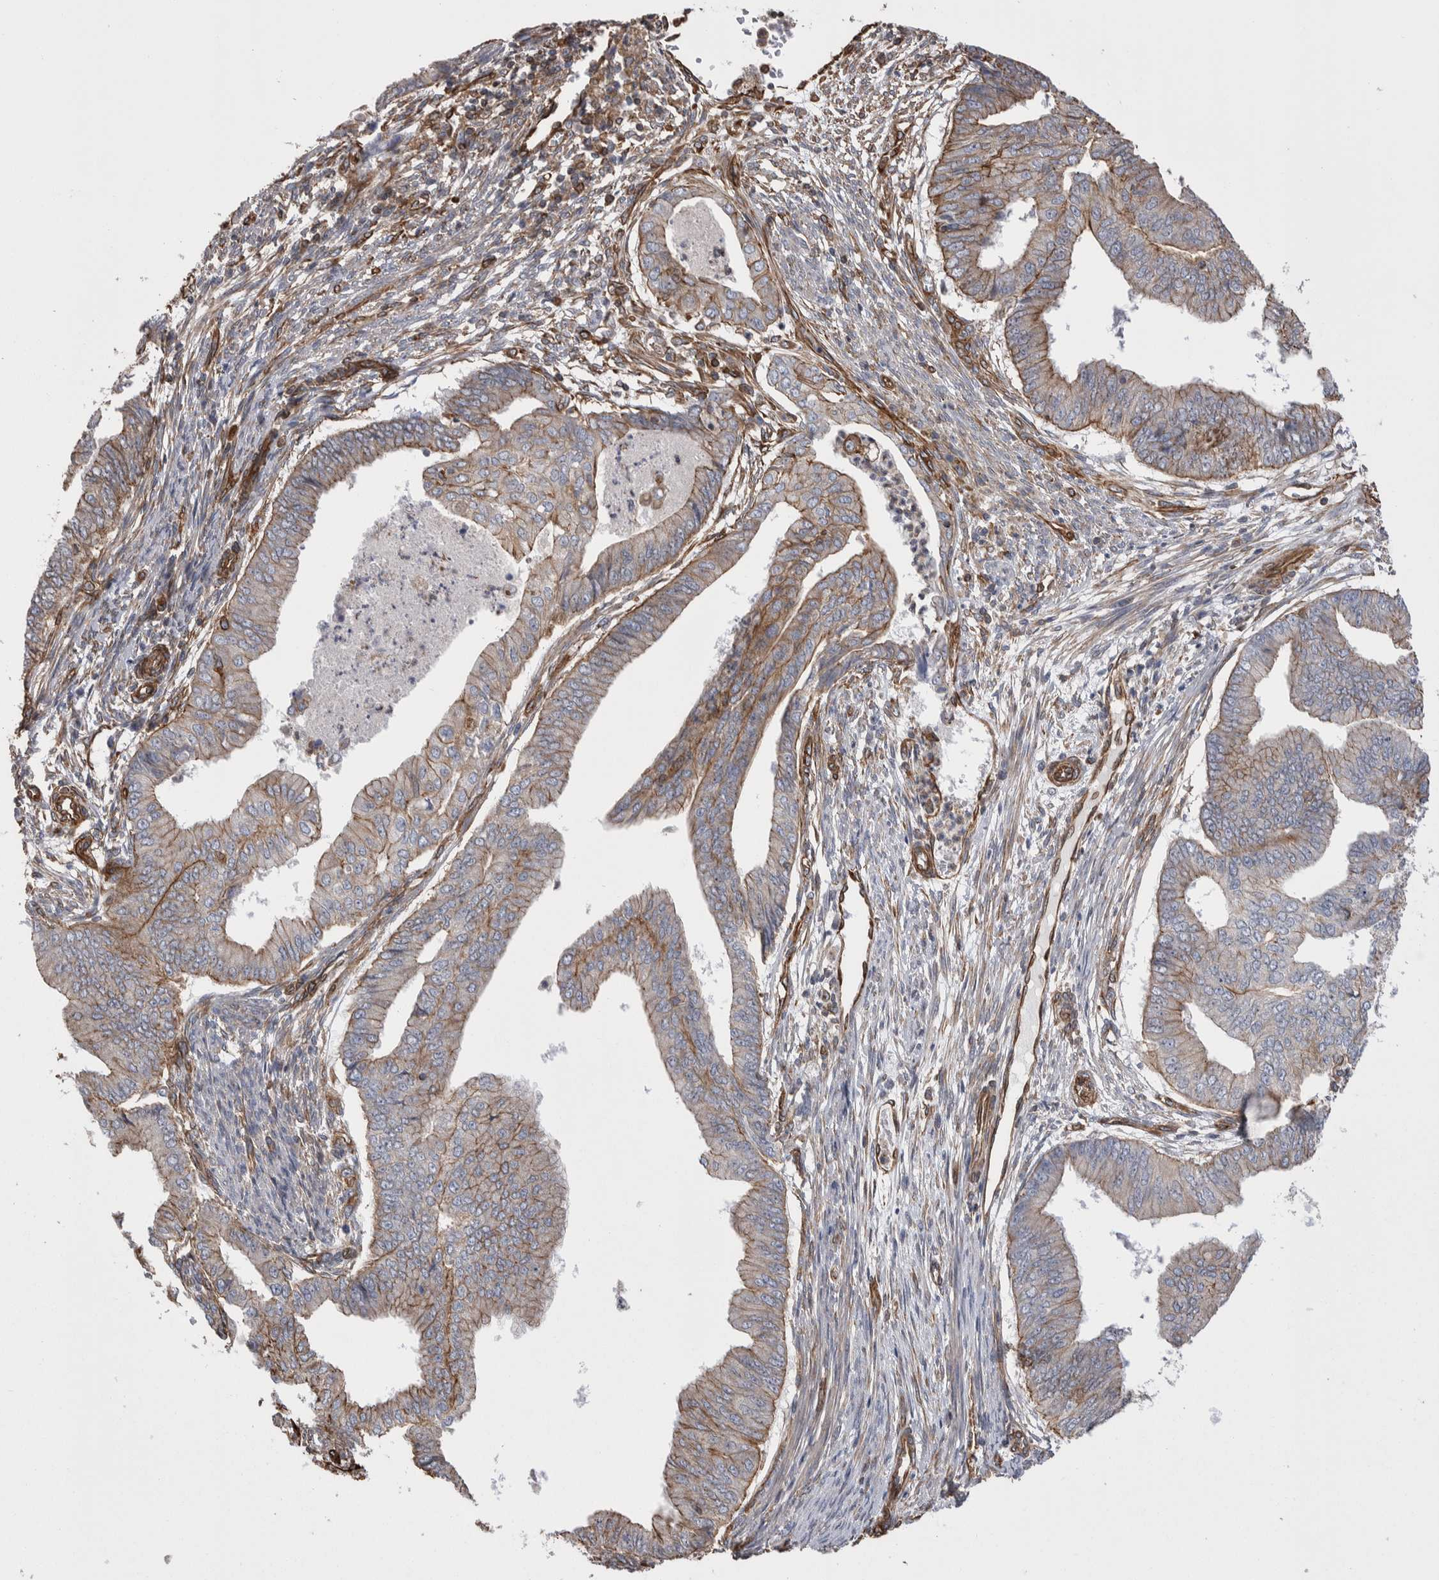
{"staining": {"intensity": "weak", "quantity": "25%-75%", "location": "cytoplasmic/membranous"}, "tissue": "endometrial cancer", "cell_type": "Tumor cells", "image_type": "cancer", "snomed": [{"axis": "morphology", "description": "Polyp, NOS"}, {"axis": "morphology", "description": "Adenocarcinoma, NOS"}, {"axis": "morphology", "description": "Adenoma, NOS"}, {"axis": "topography", "description": "Endometrium"}], "caption": "This photomicrograph exhibits immunohistochemistry (IHC) staining of human endometrial cancer (adenocarcinoma), with low weak cytoplasmic/membranous staining in about 25%-75% of tumor cells.", "gene": "KIF12", "patient": {"sex": "female", "age": 79}}